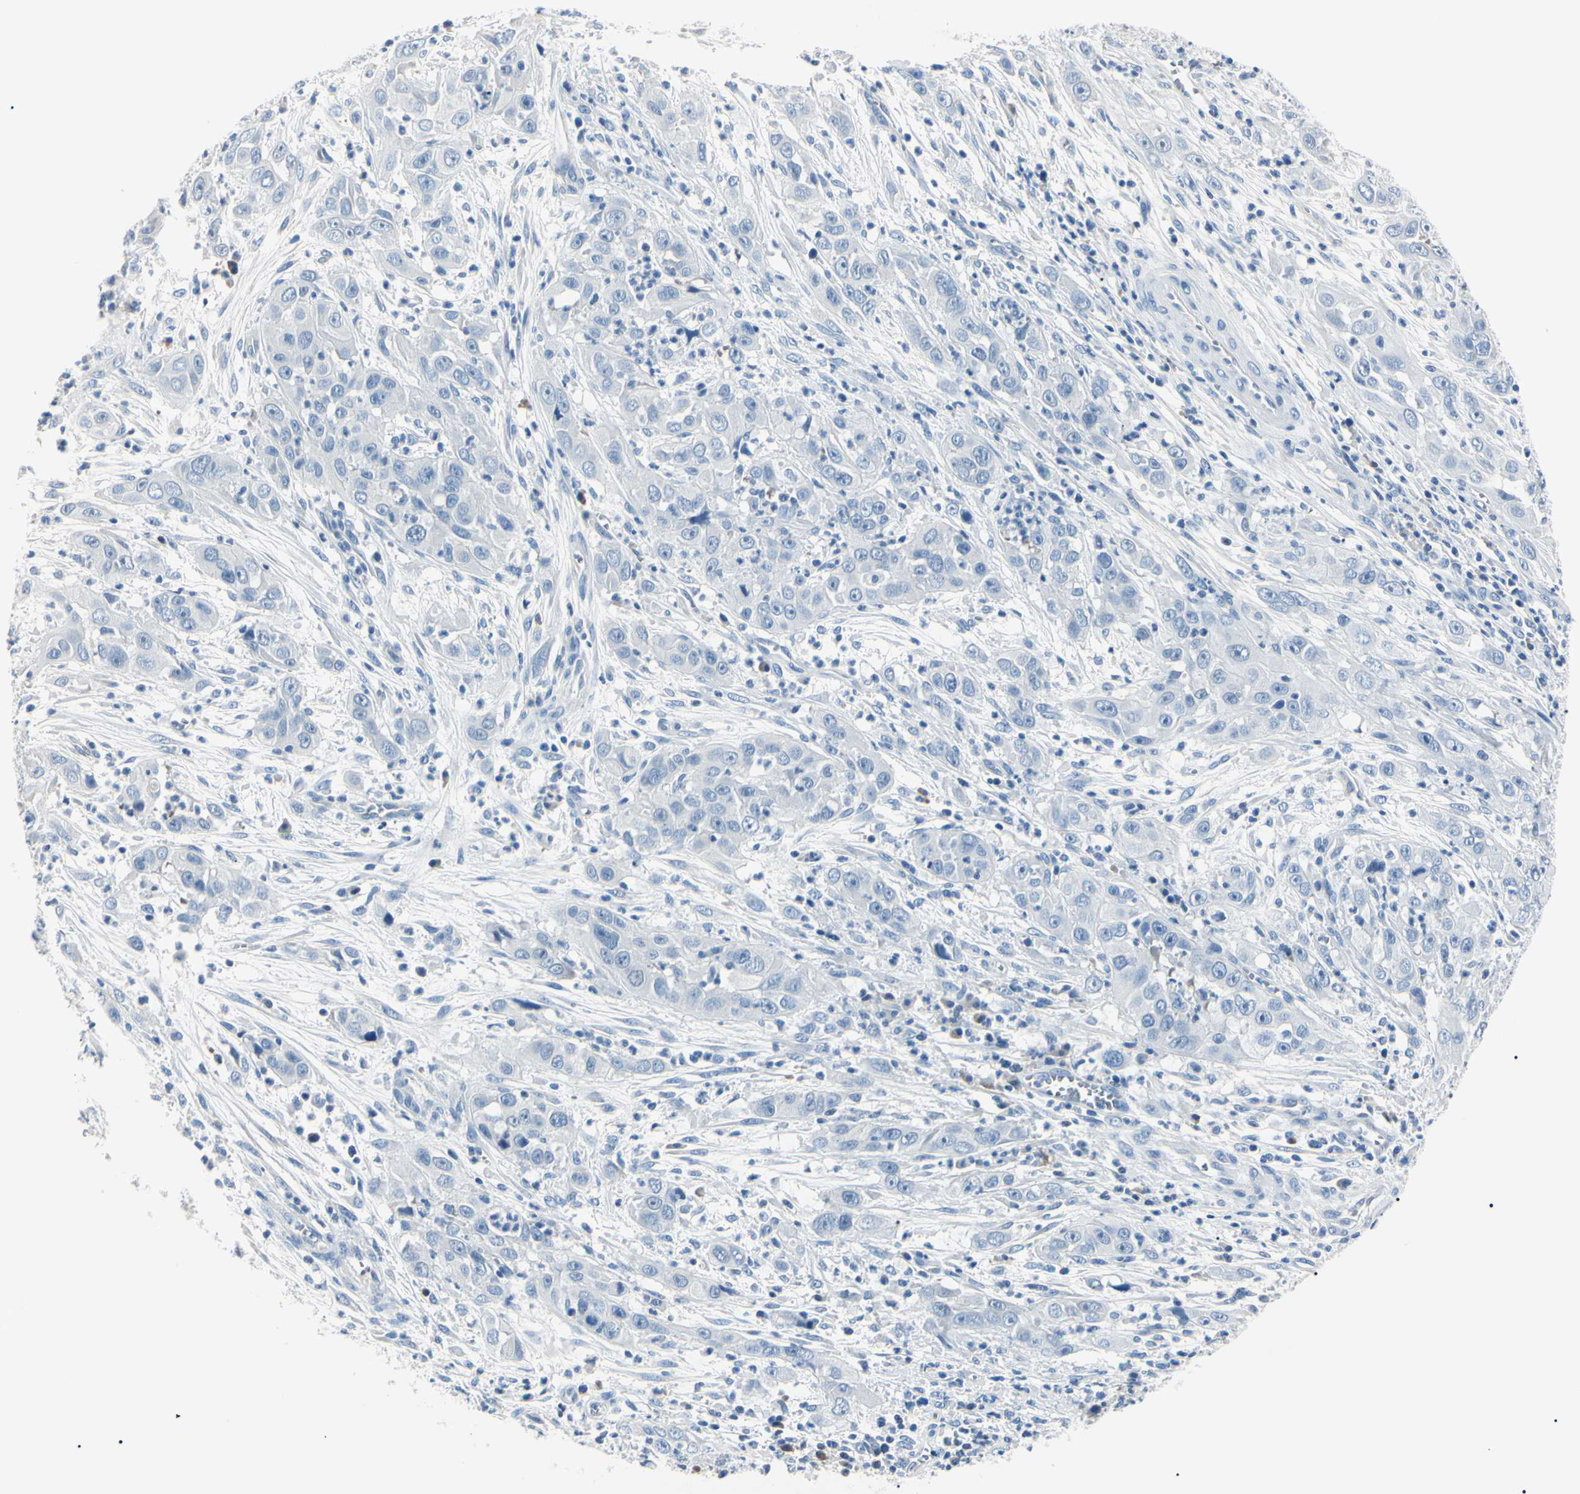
{"staining": {"intensity": "strong", "quantity": "<25%", "location": "cytoplasmic/membranous"}, "tissue": "cervical cancer", "cell_type": "Tumor cells", "image_type": "cancer", "snomed": [{"axis": "morphology", "description": "Squamous cell carcinoma, NOS"}, {"axis": "topography", "description": "Cervix"}], "caption": "Immunohistochemistry photomicrograph of neoplastic tissue: cervical squamous cell carcinoma stained using immunohistochemistry exhibits medium levels of strong protein expression localized specifically in the cytoplasmic/membranous of tumor cells, appearing as a cytoplasmic/membranous brown color.", "gene": "CA2", "patient": {"sex": "female", "age": 32}}